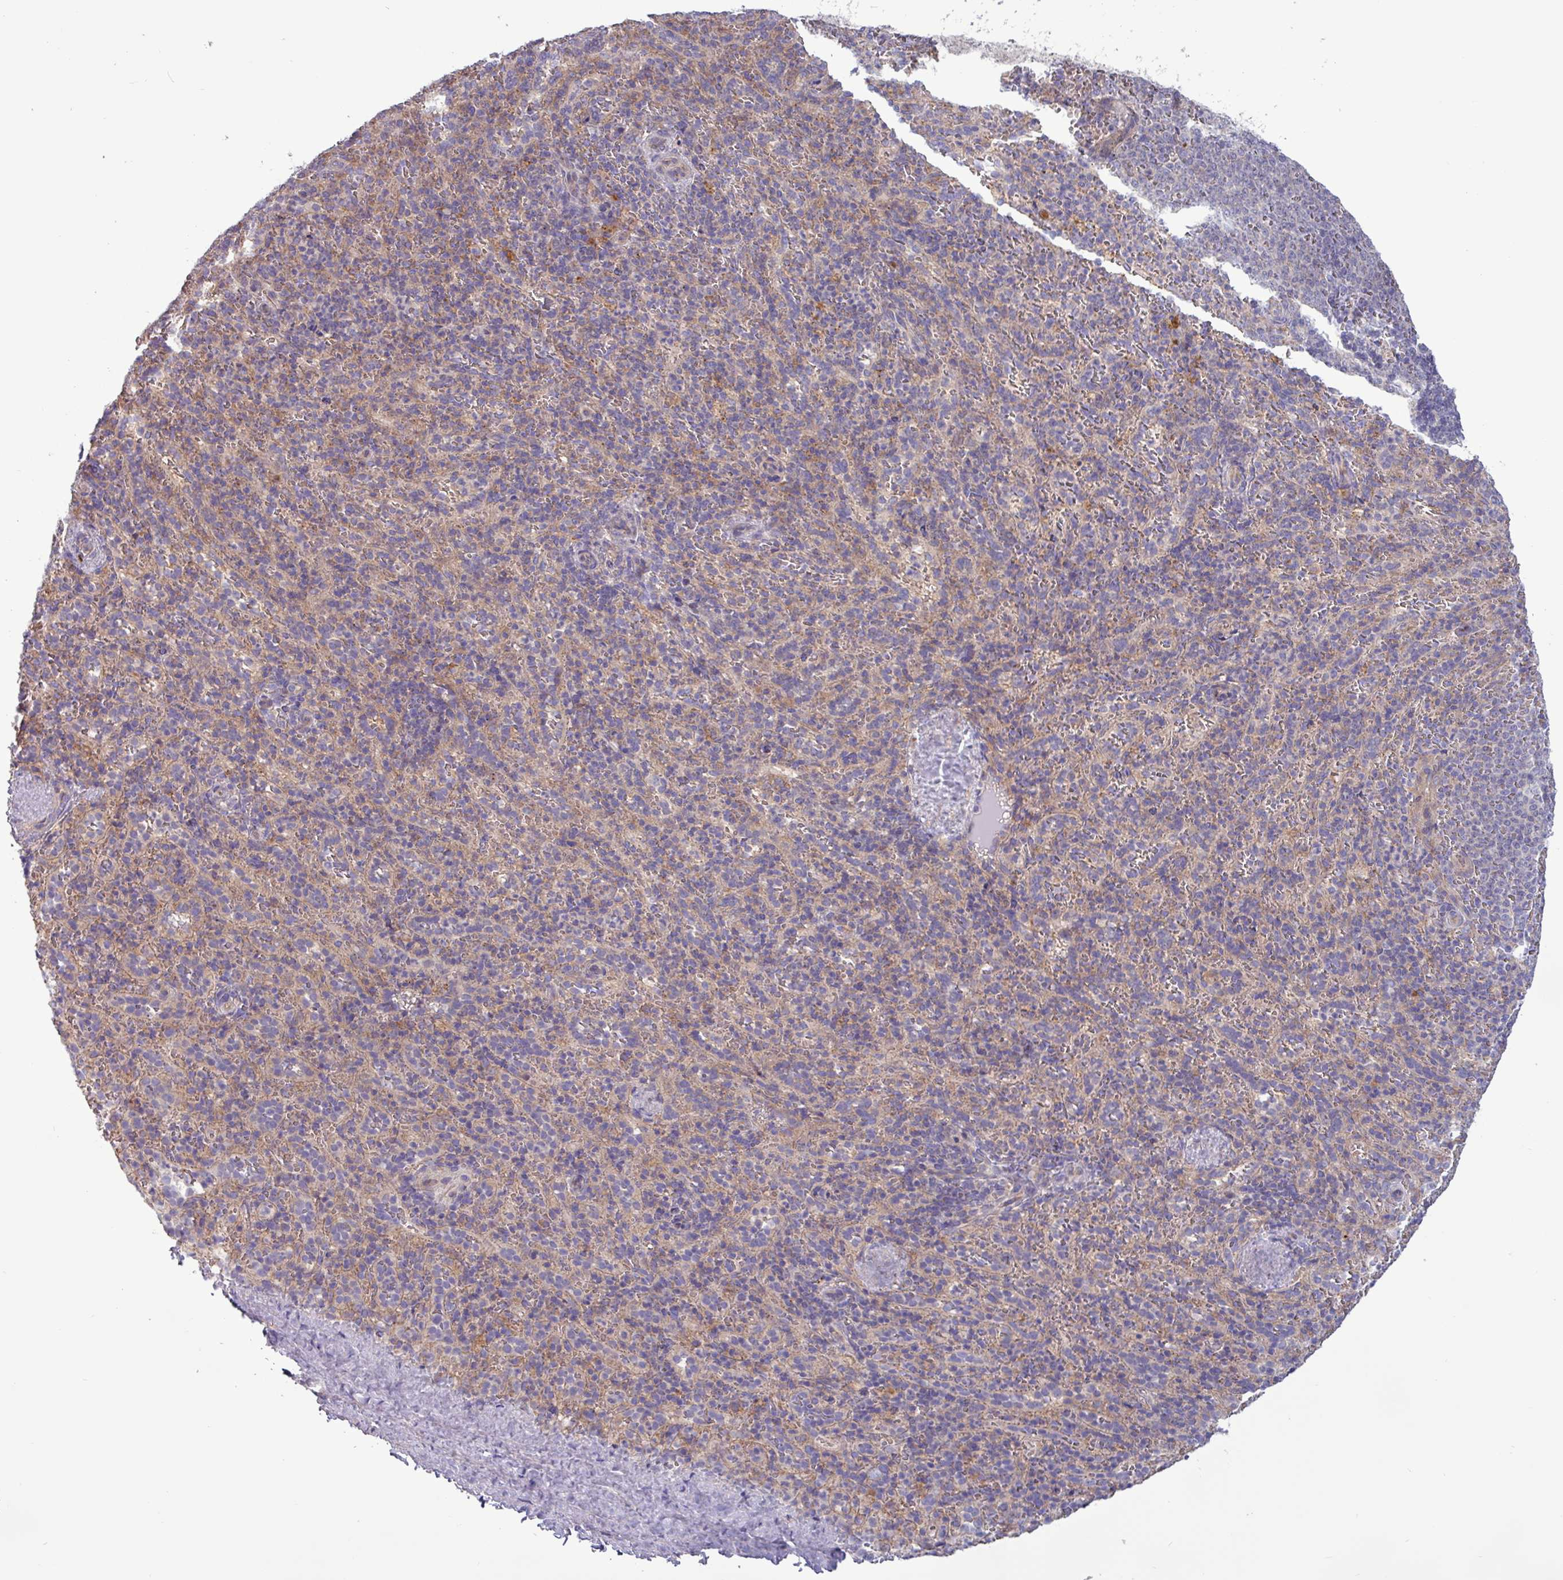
{"staining": {"intensity": "negative", "quantity": "none", "location": "none"}, "tissue": "spleen", "cell_type": "Cells in red pulp", "image_type": "normal", "snomed": [{"axis": "morphology", "description": "Normal tissue, NOS"}, {"axis": "topography", "description": "Spleen"}], "caption": "Cells in red pulp show no significant protein expression in normal spleen. (DAB (3,3'-diaminobenzidine) immunohistochemistry with hematoxylin counter stain).", "gene": "PLIN2", "patient": {"sex": "female", "age": 21}}